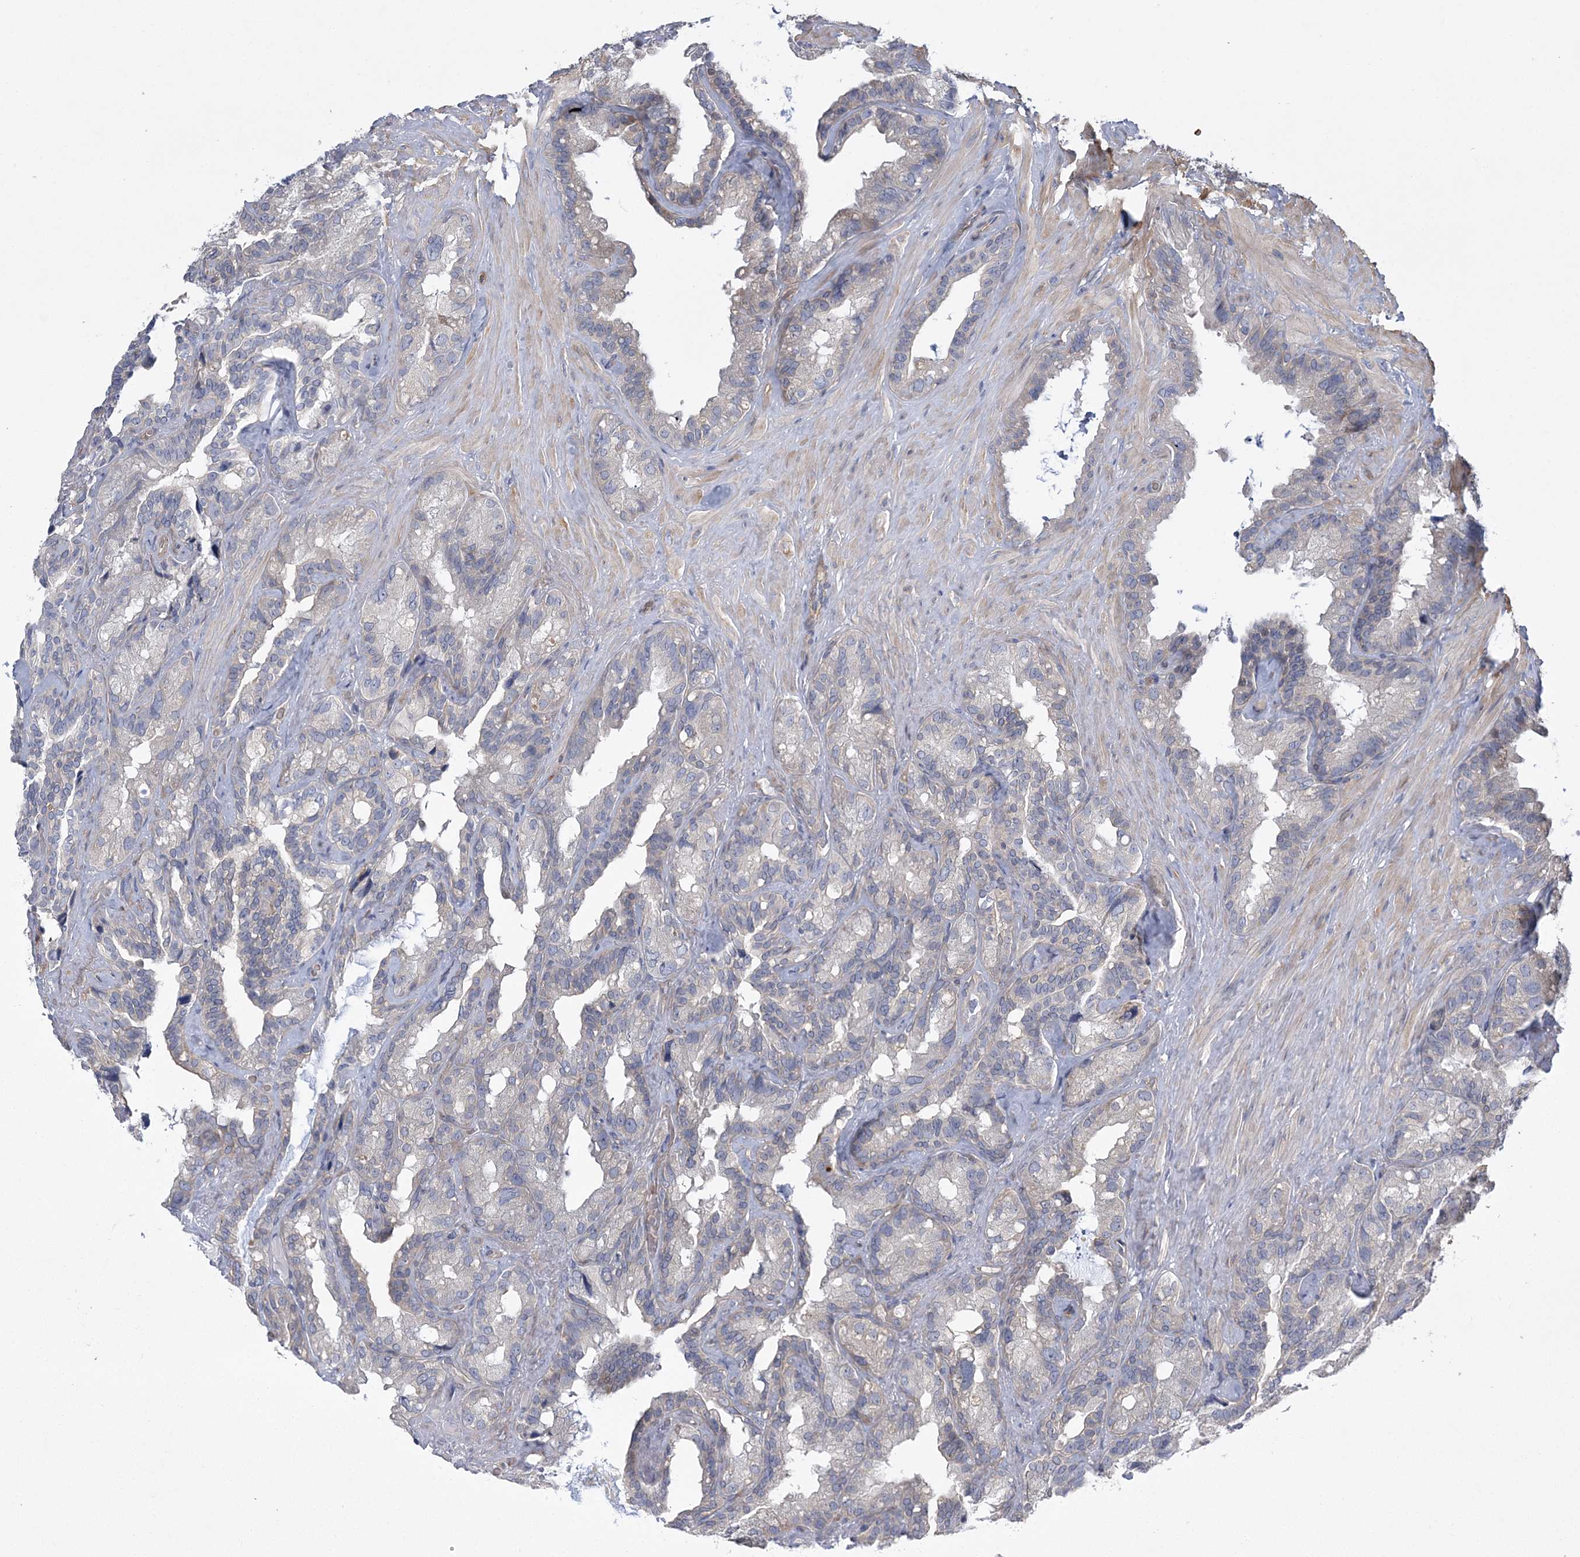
{"staining": {"intensity": "negative", "quantity": "none", "location": "none"}, "tissue": "seminal vesicle", "cell_type": "Glandular cells", "image_type": "normal", "snomed": [{"axis": "morphology", "description": "Normal tissue, NOS"}, {"axis": "topography", "description": "Prostate"}, {"axis": "topography", "description": "Seminal veicle"}], "caption": "Immunohistochemistry (IHC) of unremarkable seminal vesicle demonstrates no staining in glandular cells. (Stains: DAB IHC with hematoxylin counter stain, Microscopy: brightfield microscopy at high magnification).", "gene": "CALN1", "patient": {"sex": "male", "age": 68}}